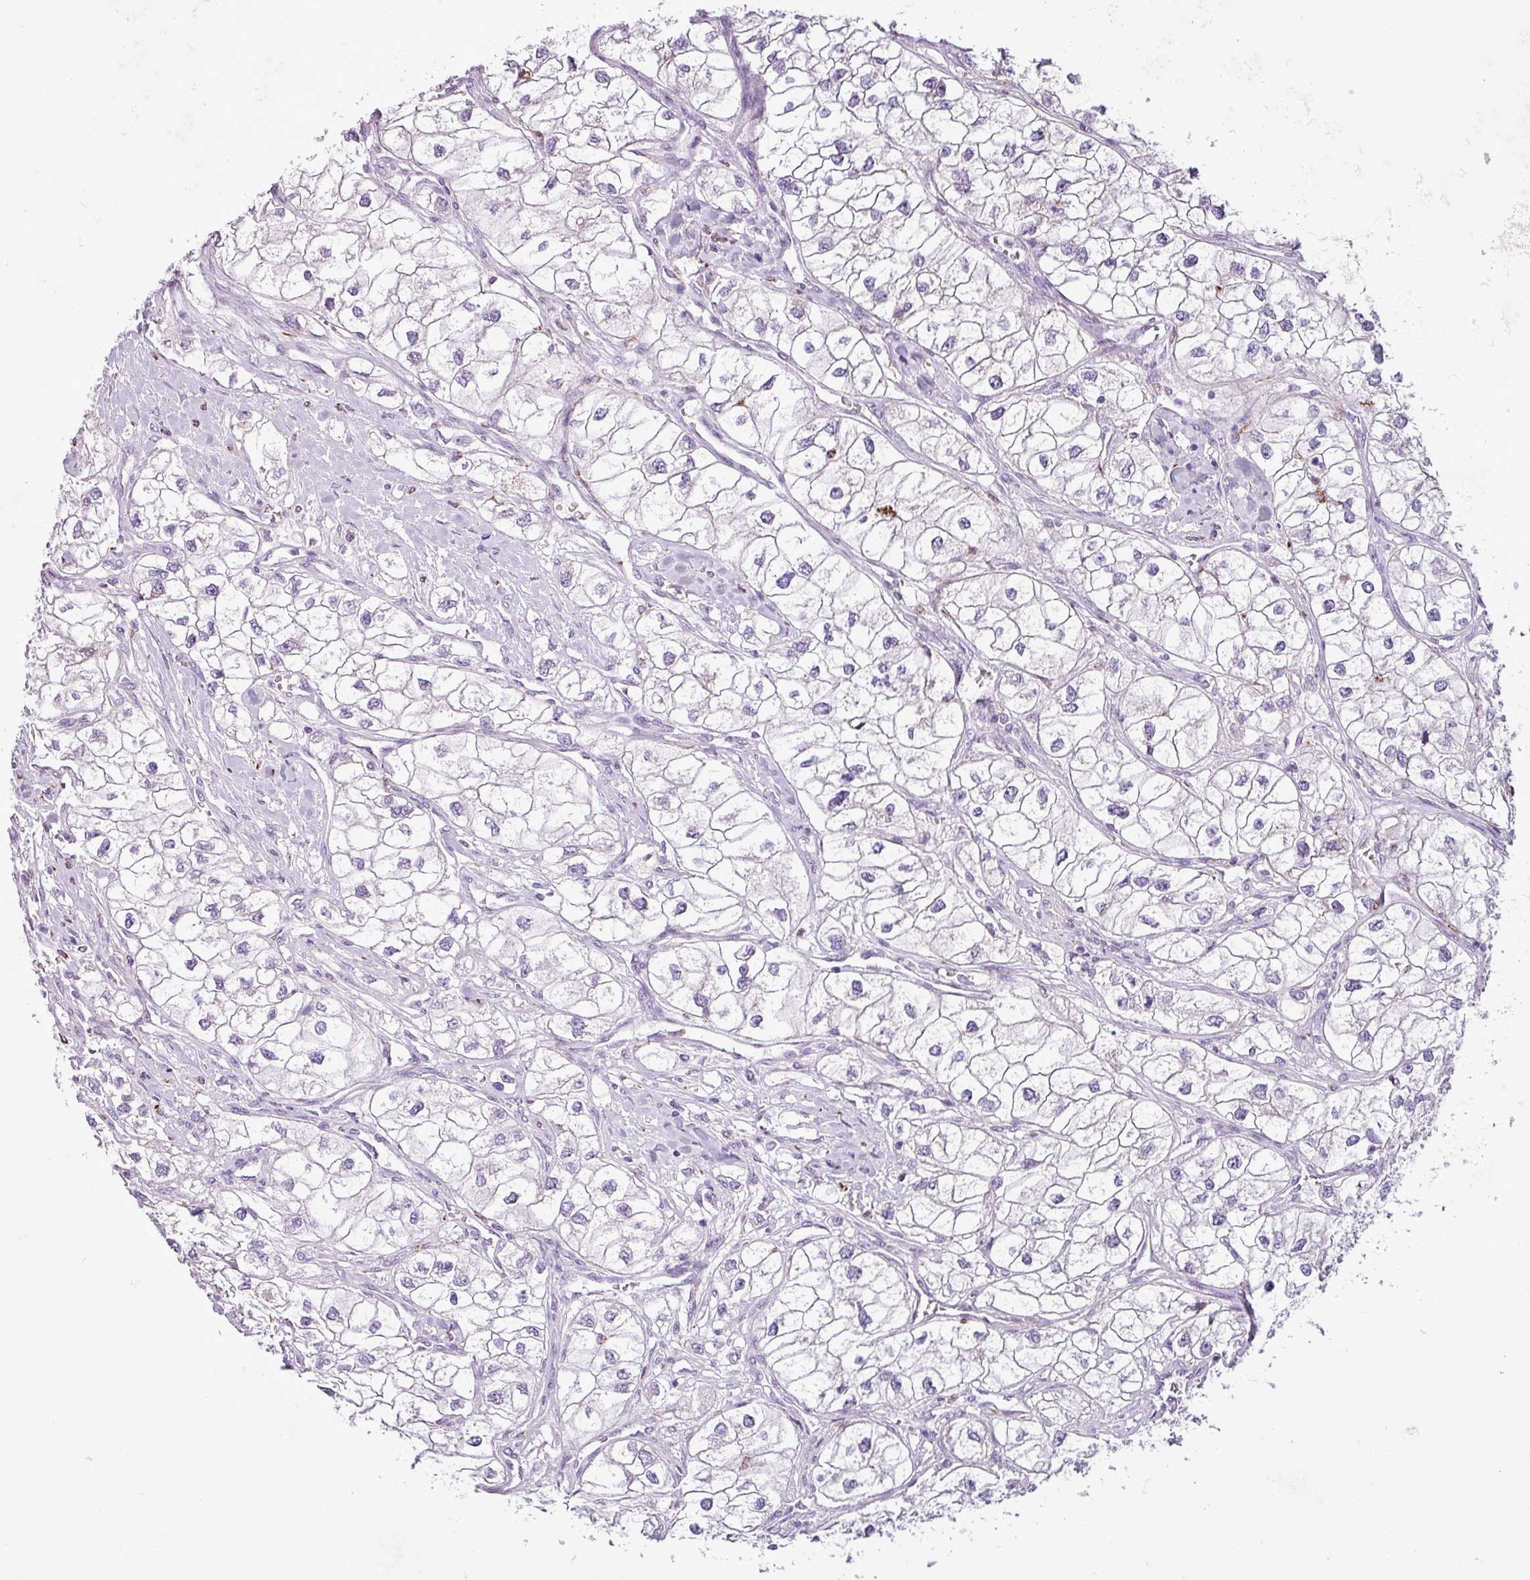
{"staining": {"intensity": "moderate", "quantity": "<25%", "location": "cytoplasmic/membranous"}, "tissue": "renal cancer", "cell_type": "Tumor cells", "image_type": "cancer", "snomed": [{"axis": "morphology", "description": "Adenocarcinoma, NOS"}, {"axis": "topography", "description": "Kidney"}], "caption": "This micrograph shows IHC staining of human renal adenocarcinoma, with low moderate cytoplasmic/membranous positivity in approximately <25% of tumor cells.", "gene": "ZNF667", "patient": {"sex": "male", "age": 59}}